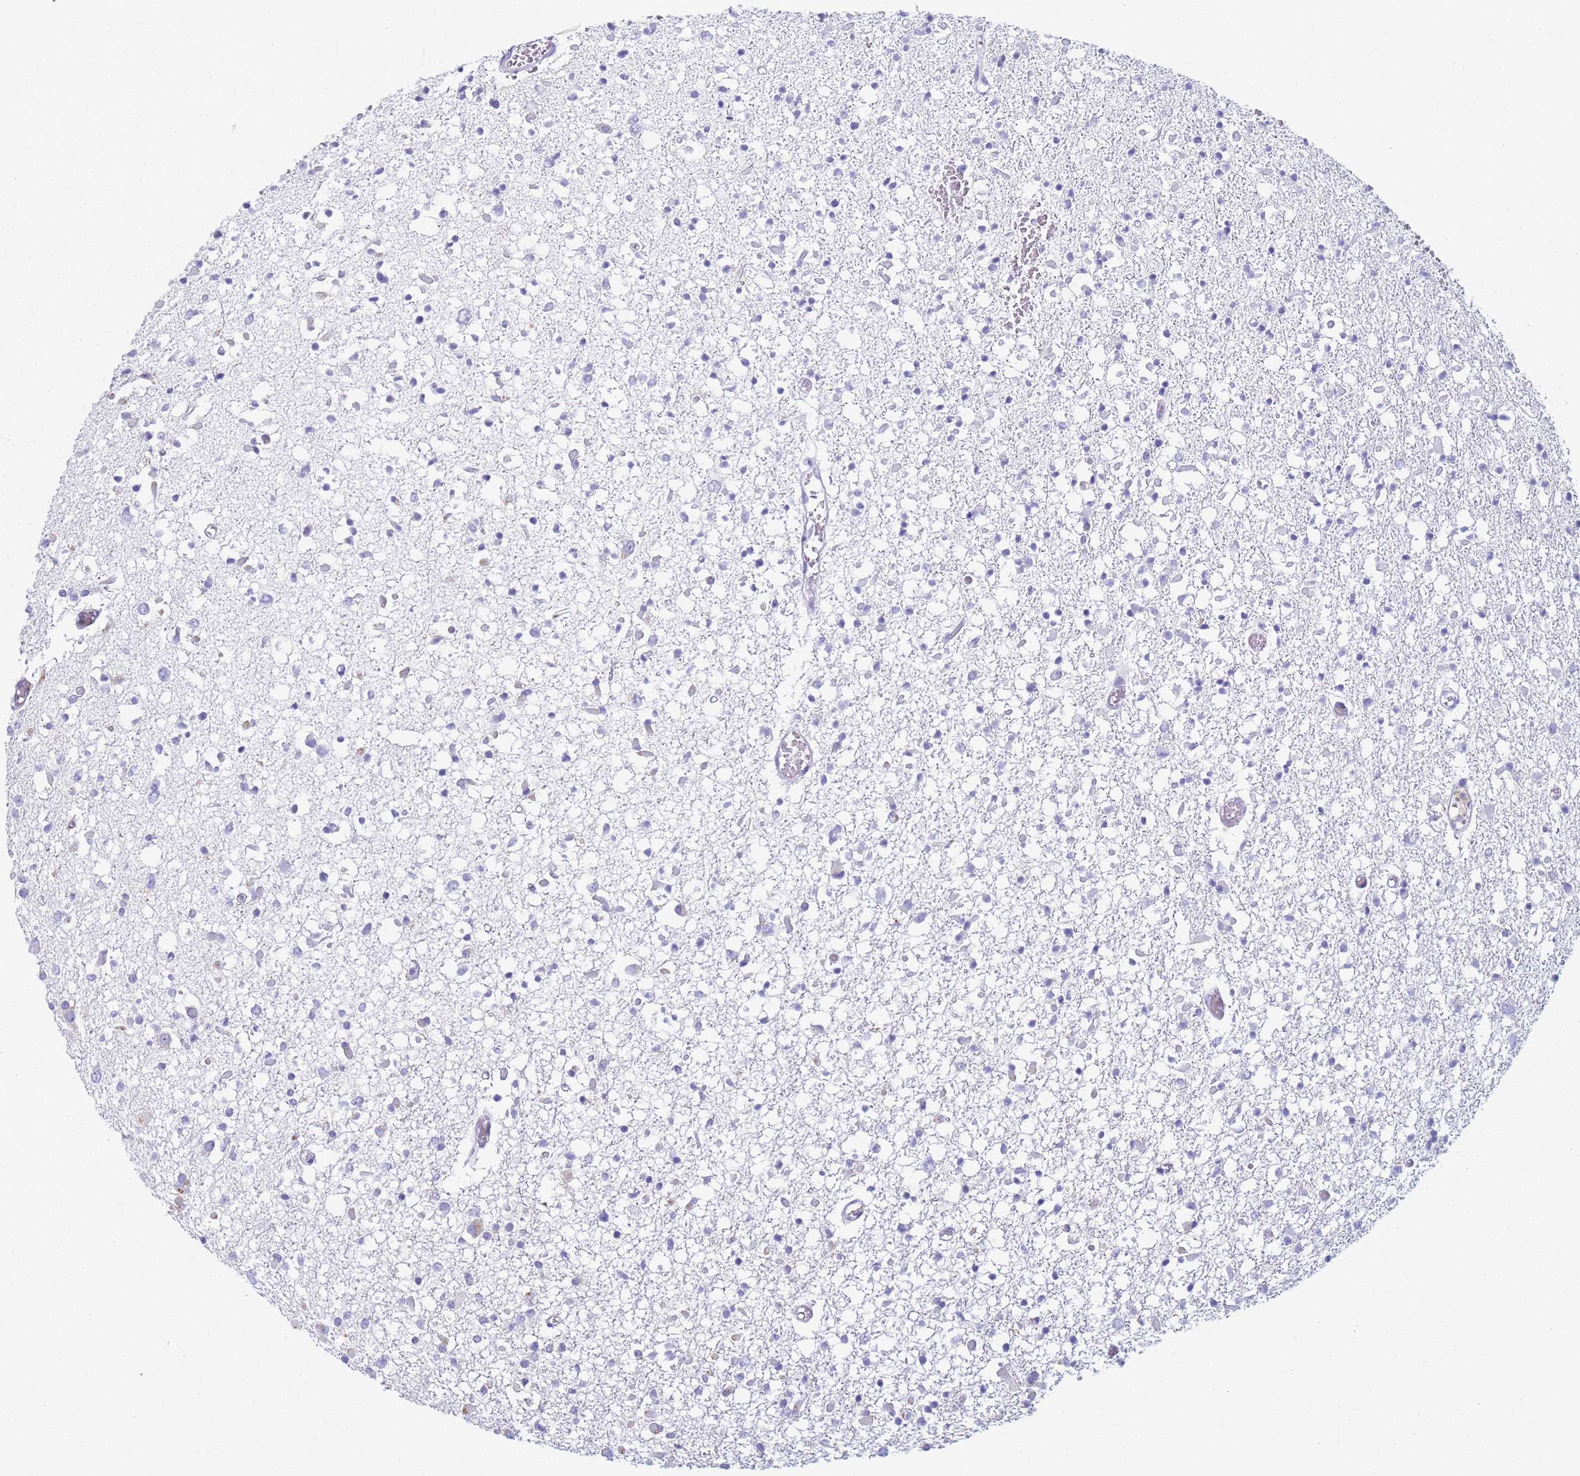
{"staining": {"intensity": "negative", "quantity": "none", "location": "none"}, "tissue": "glioma", "cell_type": "Tumor cells", "image_type": "cancer", "snomed": [{"axis": "morphology", "description": "Glioma, malignant, Low grade"}, {"axis": "topography", "description": "Brain"}], "caption": "This micrograph is of malignant glioma (low-grade) stained with IHC to label a protein in brown with the nuclei are counter-stained blue. There is no staining in tumor cells.", "gene": "CR1", "patient": {"sex": "female", "age": 22}}